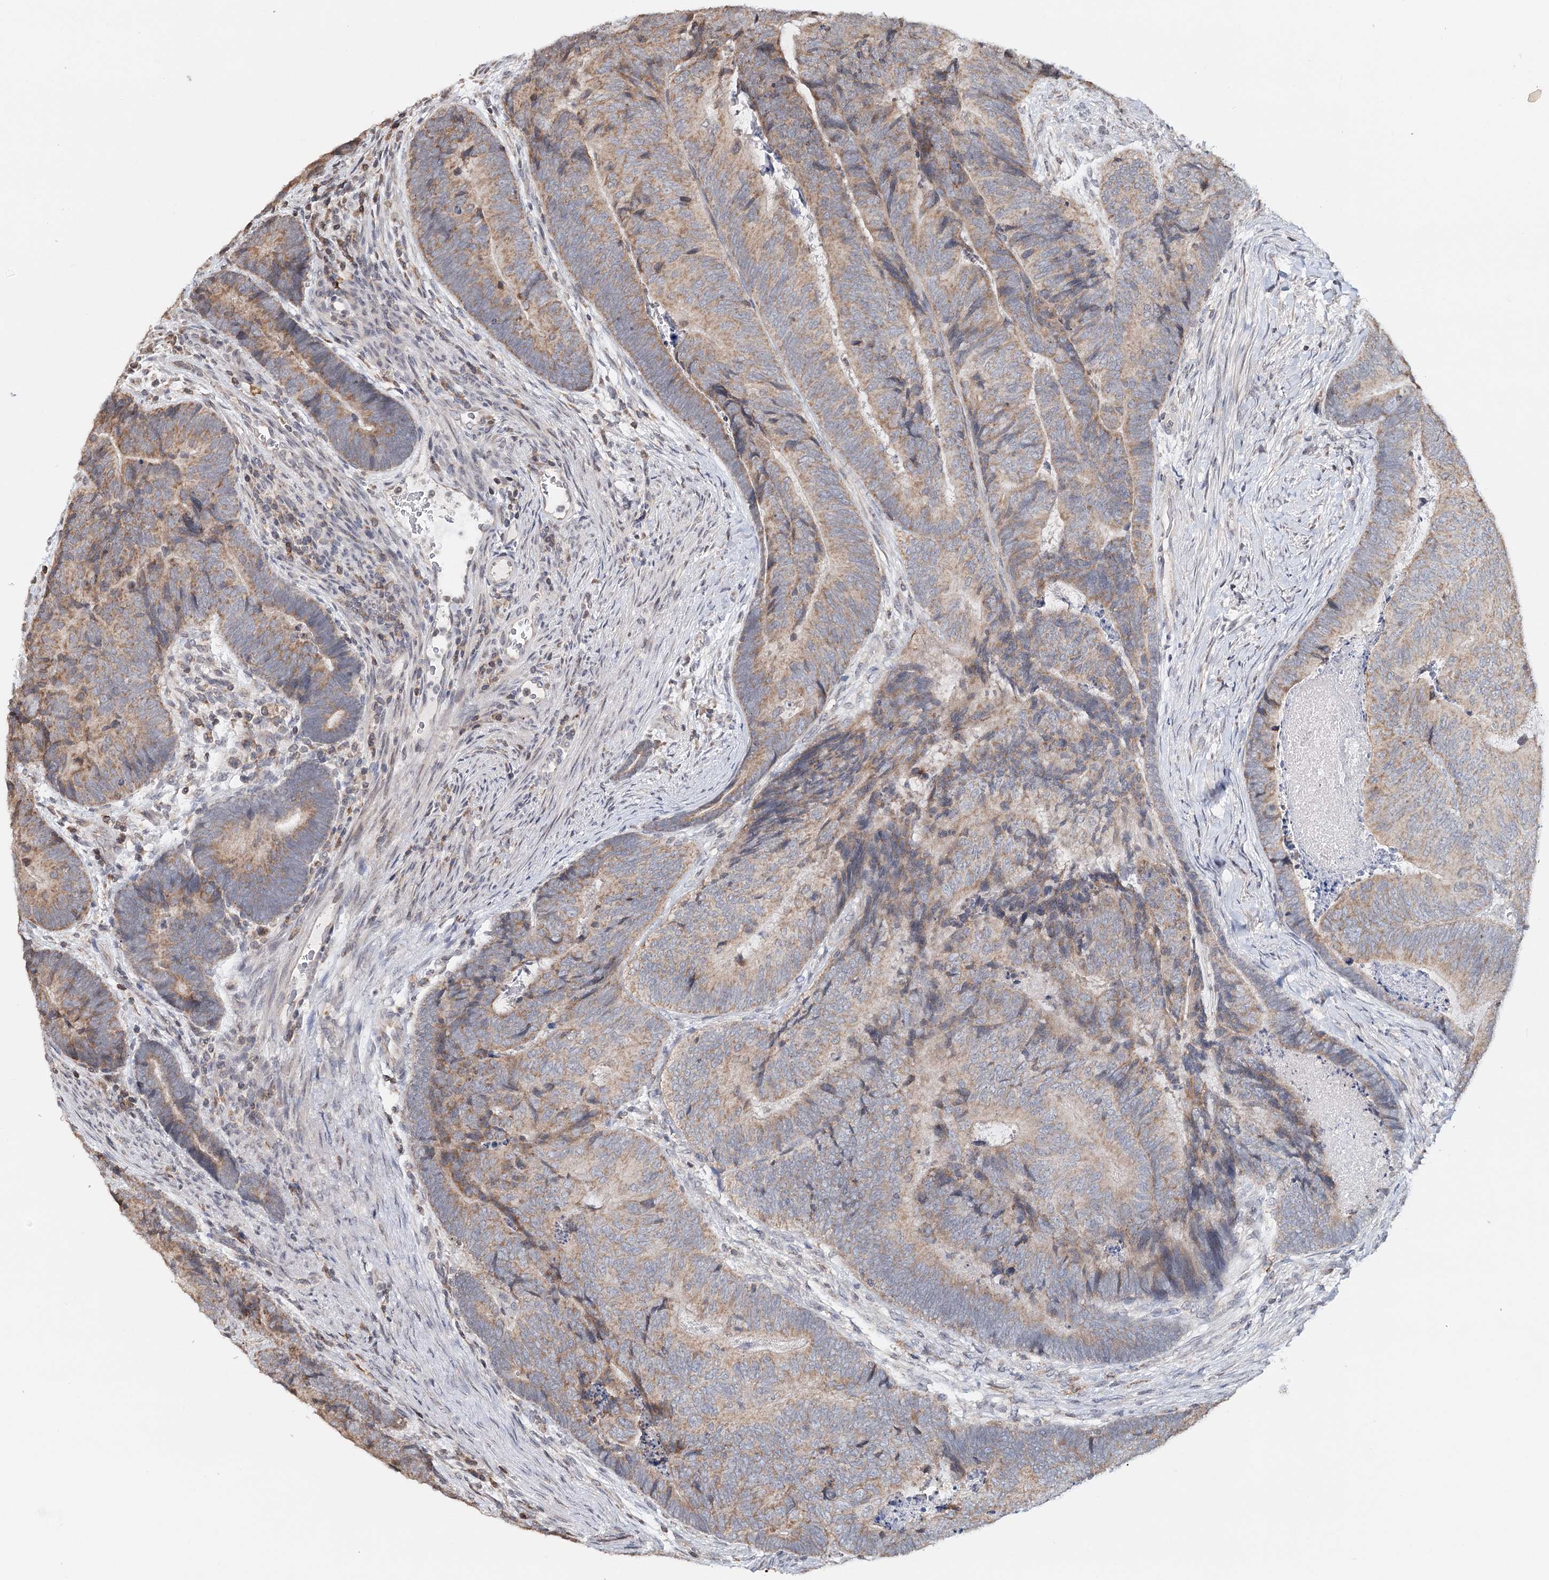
{"staining": {"intensity": "weak", "quantity": ">75%", "location": "cytoplasmic/membranous"}, "tissue": "colorectal cancer", "cell_type": "Tumor cells", "image_type": "cancer", "snomed": [{"axis": "morphology", "description": "Adenocarcinoma, NOS"}, {"axis": "topography", "description": "Colon"}], "caption": "This is an image of immunohistochemistry staining of adenocarcinoma (colorectal), which shows weak staining in the cytoplasmic/membranous of tumor cells.", "gene": "ICOS", "patient": {"sex": "female", "age": 67}}